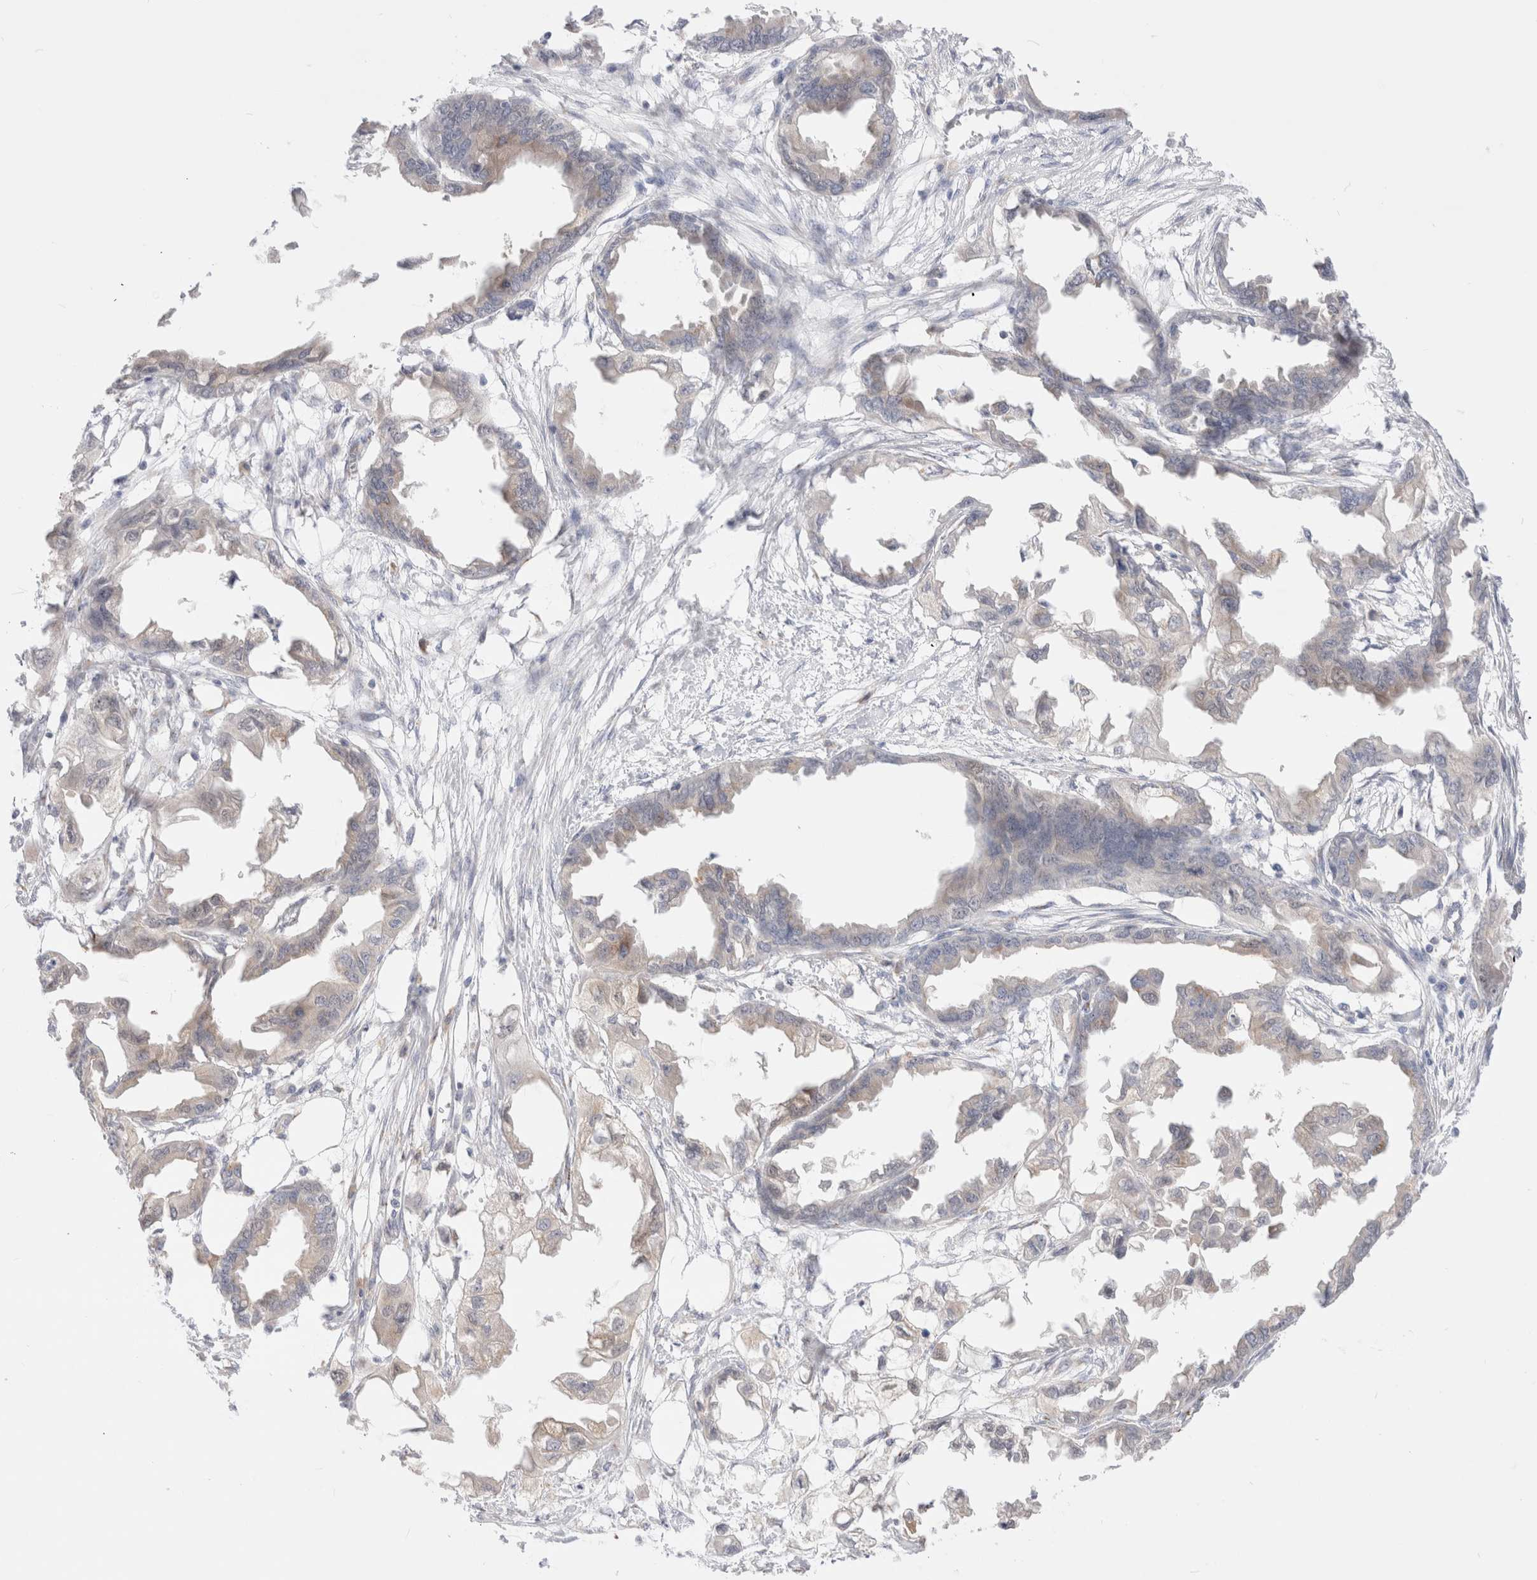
{"staining": {"intensity": "weak", "quantity": "<25%", "location": "cytoplasmic/membranous"}, "tissue": "endometrial cancer", "cell_type": "Tumor cells", "image_type": "cancer", "snomed": [{"axis": "morphology", "description": "Adenocarcinoma, NOS"}, {"axis": "morphology", "description": "Adenocarcinoma, metastatic, NOS"}, {"axis": "topography", "description": "Adipose tissue"}, {"axis": "topography", "description": "Endometrium"}], "caption": "Tumor cells are negative for brown protein staining in endometrial cancer (adenocarcinoma).", "gene": "EFCAB13", "patient": {"sex": "female", "age": 67}}